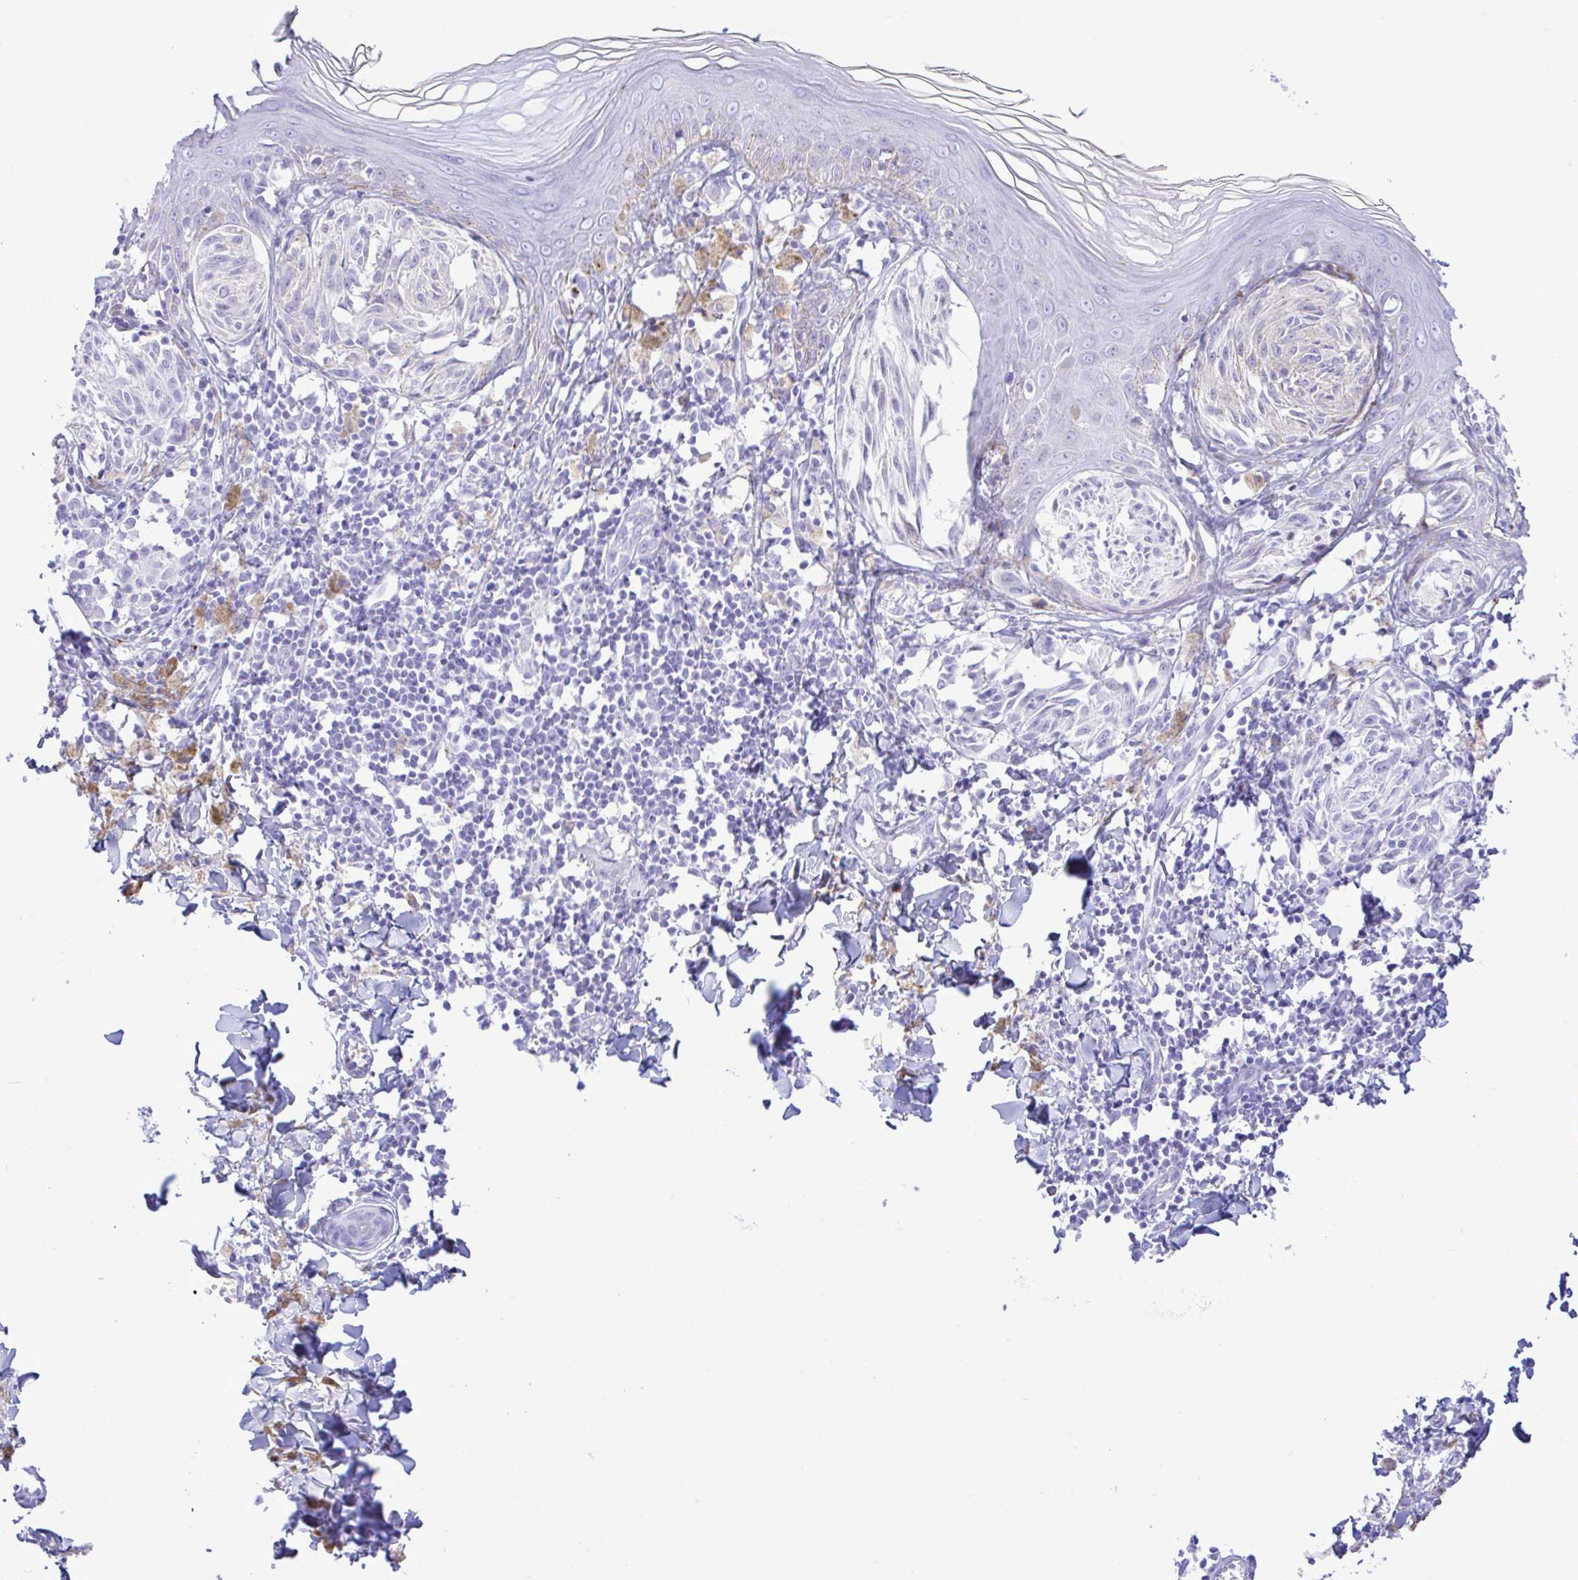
{"staining": {"intensity": "negative", "quantity": "none", "location": "none"}, "tissue": "melanoma", "cell_type": "Tumor cells", "image_type": "cancer", "snomed": [{"axis": "morphology", "description": "Malignant melanoma, NOS"}, {"axis": "topography", "description": "Skin"}], "caption": "The micrograph exhibits no staining of tumor cells in melanoma.", "gene": "SELENOV", "patient": {"sex": "female", "age": 38}}